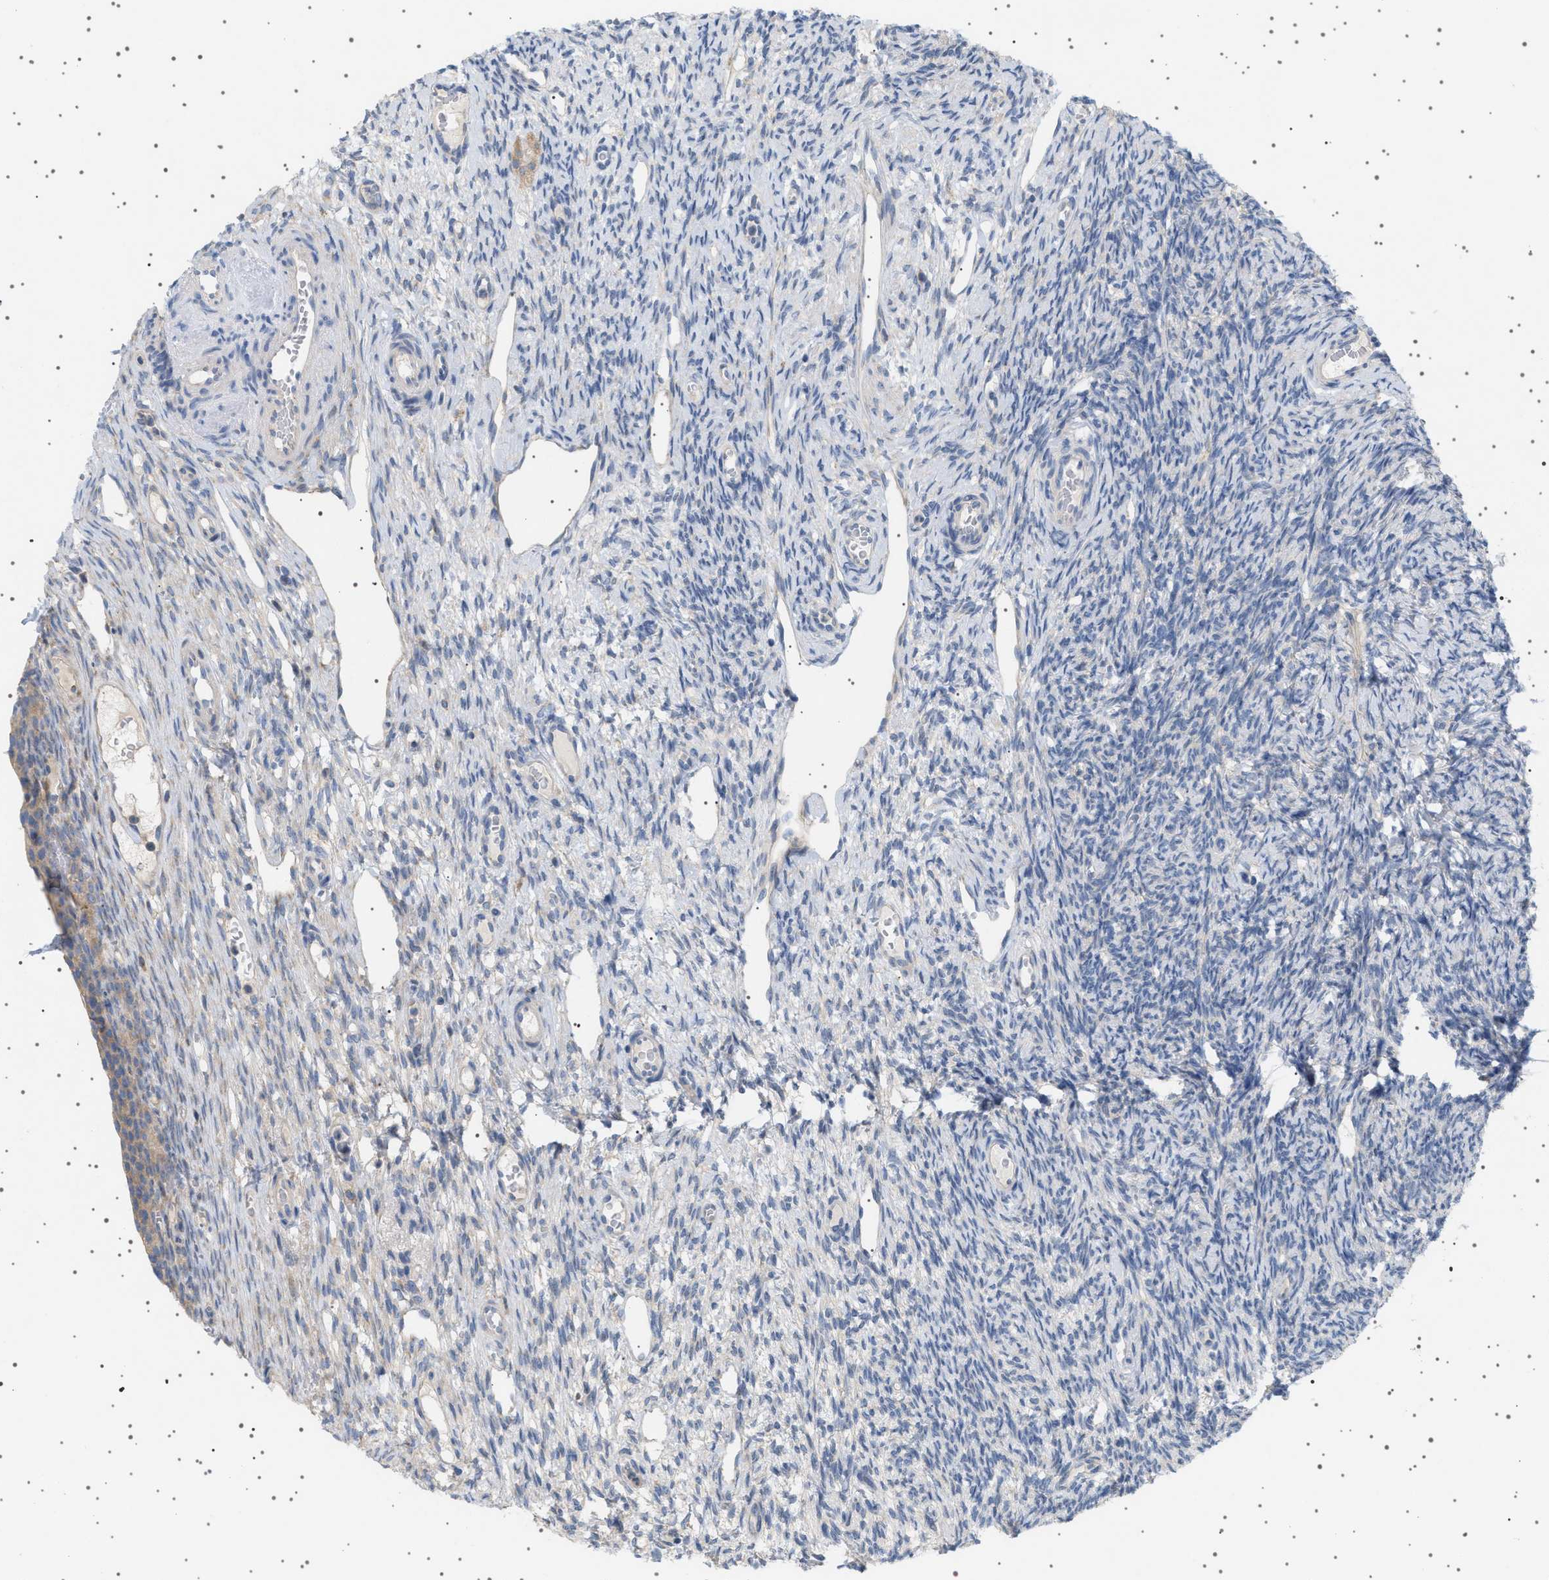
{"staining": {"intensity": "moderate", "quantity": ">75%", "location": "cytoplasmic/membranous"}, "tissue": "ovary", "cell_type": "Follicle cells", "image_type": "normal", "snomed": [{"axis": "morphology", "description": "Normal tissue, NOS"}, {"axis": "topography", "description": "Ovary"}], "caption": "A brown stain shows moderate cytoplasmic/membranous staining of a protein in follicle cells of benign ovary.", "gene": "ADCY10", "patient": {"sex": "female", "age": 33}}